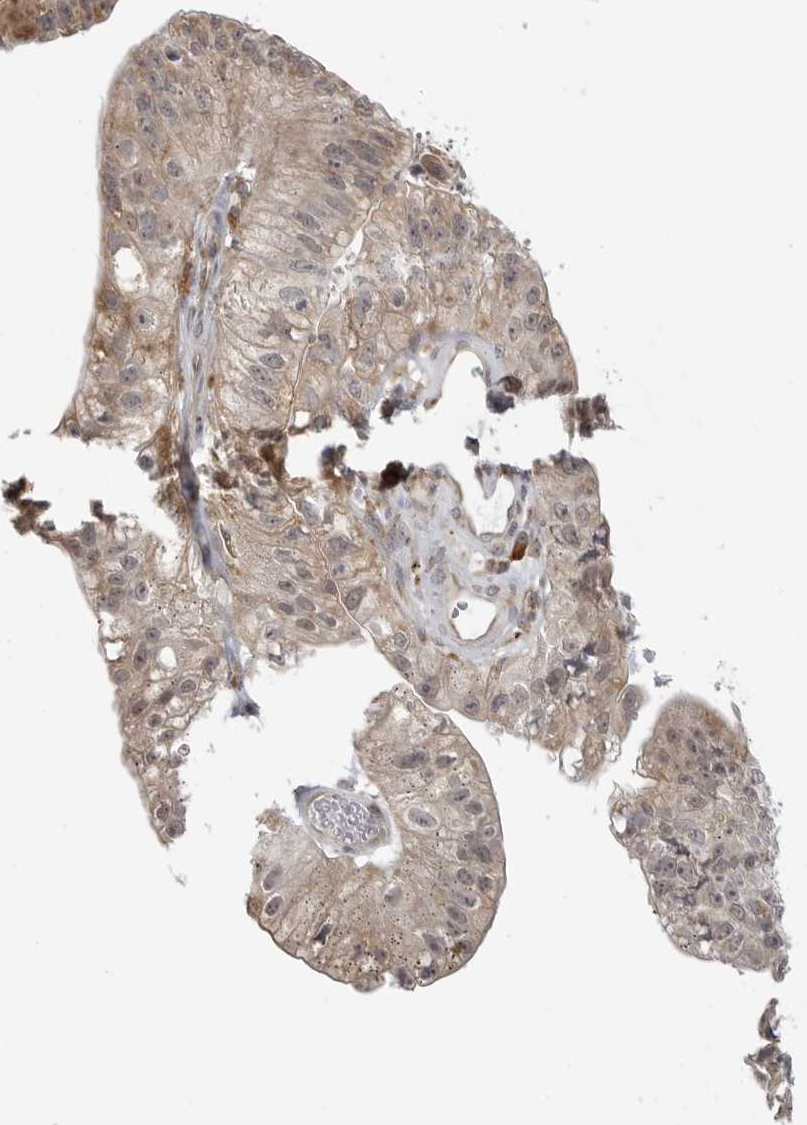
{"staining": {"intensity": "moderate", "quantity": "<25%", "location": "cytoplasmic/membranous"}, "tissue": "stomach cancer", "cell_type": "Tumor cells", "image_type": "cancer", "snomed": [{"axis": "morphology", "description": "Adenocarcinoma, NOS"}, {"axis": "topography", "description": "Stomach"}], "caption": "A brown stain highlights moderate cytoplasmic/membranous staining of a protein in human stomach cancer tumor cells. The protein is stained brown, and the nuclei are stained in blue (DAB IHC with brightfield microscopy, high magnification).", "gene": "KALRN", "patient": {"sex": "male", "age": 59}}